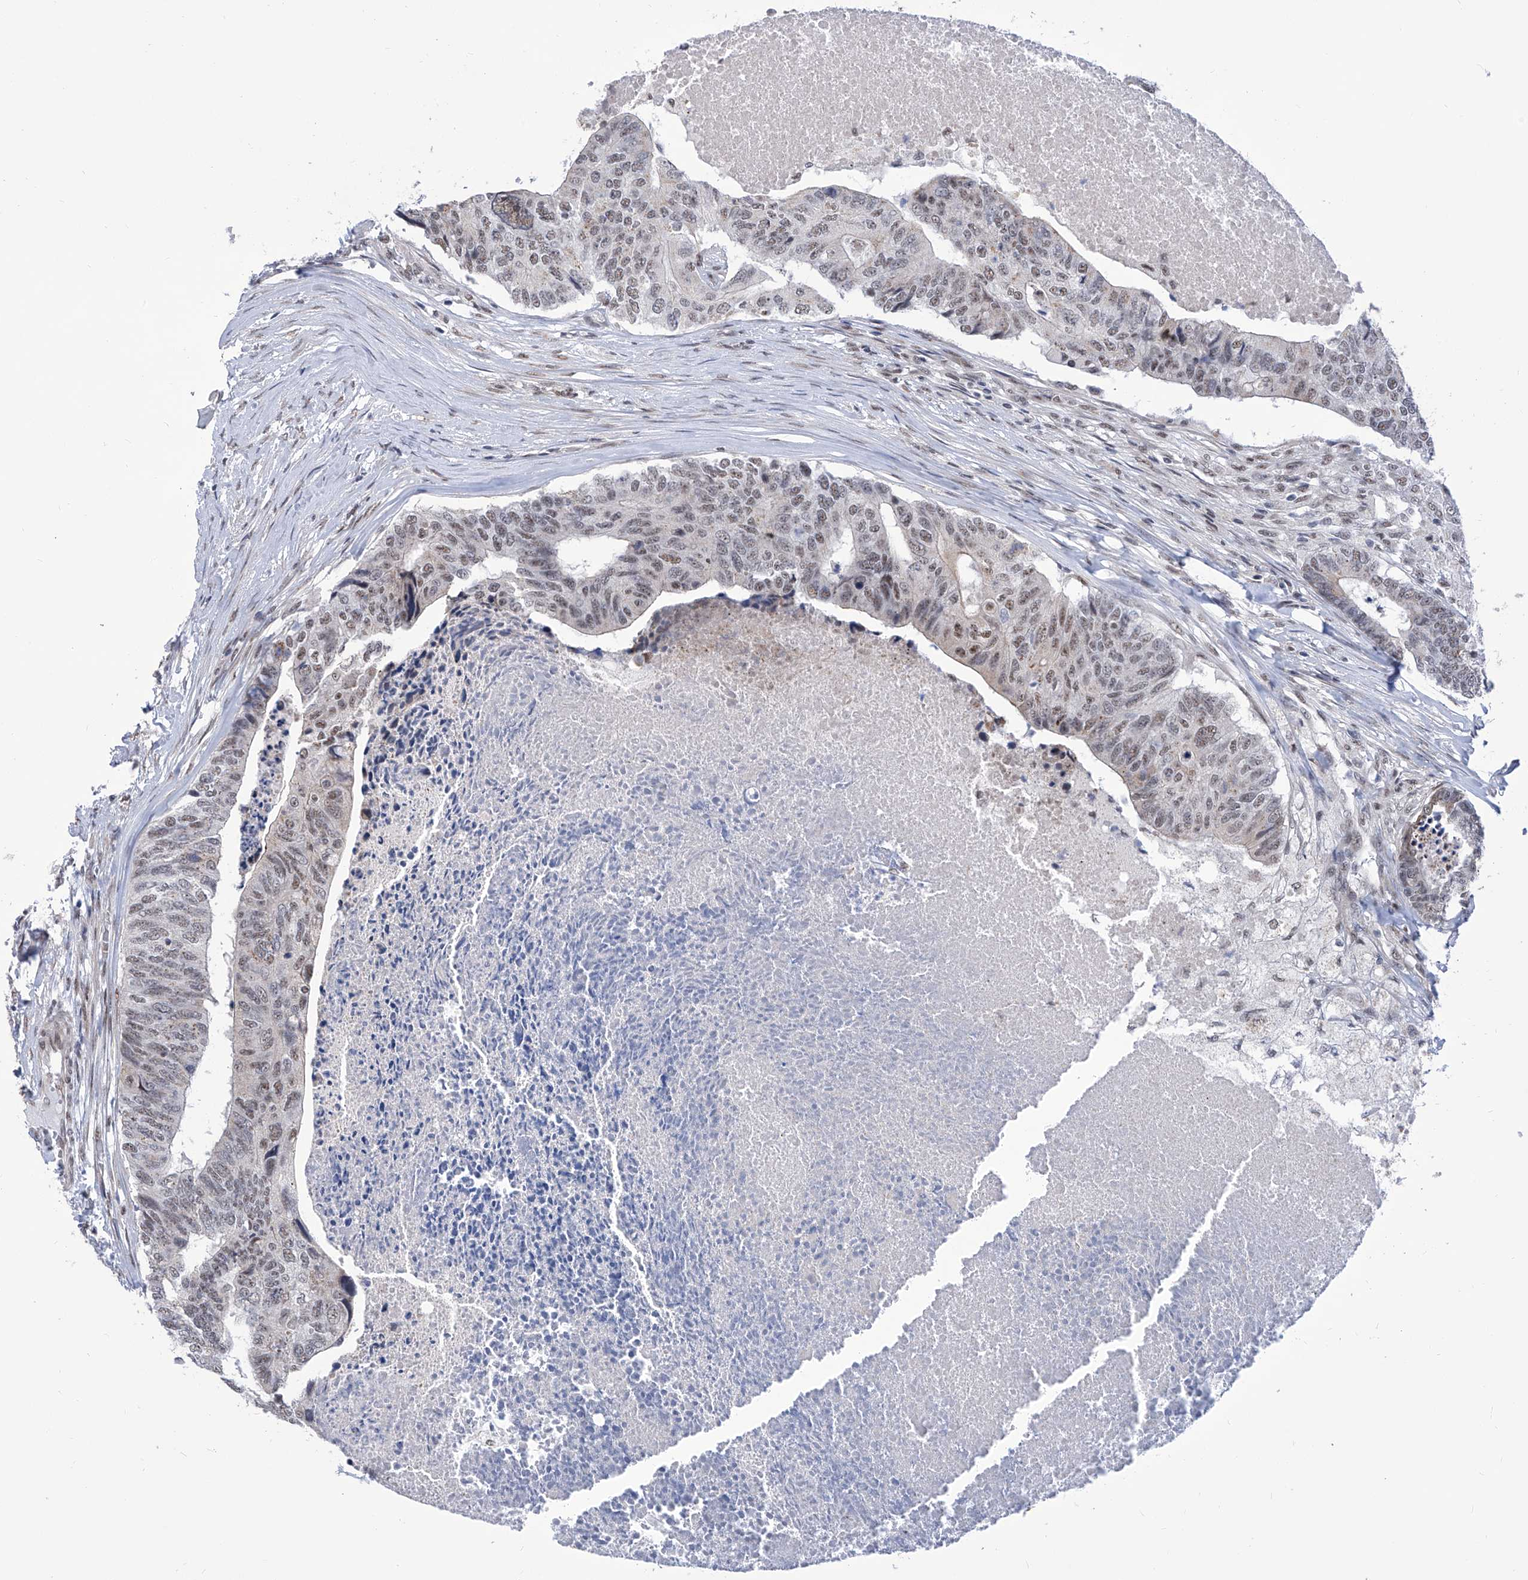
{"staining": {"intensity": "weak", "quantity": ">75%", "location": "nuclear"}, "tissue": "colorectal cancer", "cell_type": "Tumor cells", "image_type": "cancer", "snomed": [{"axis": "morphology", "description": "Adenocarcinoma, NOS"}, {"axis": "topography", "description": "Colon"}], "caption": "Immunohistochemical staining of colorectal cancer (adenocarcinoma) shows weak nuclear protein staining in approximately >75% of tumor cells. (DAB = brown stain, brightfield microscopy at high magnification).", "gene": "SART1", "patient": {"sex": "female", "age": 67}}